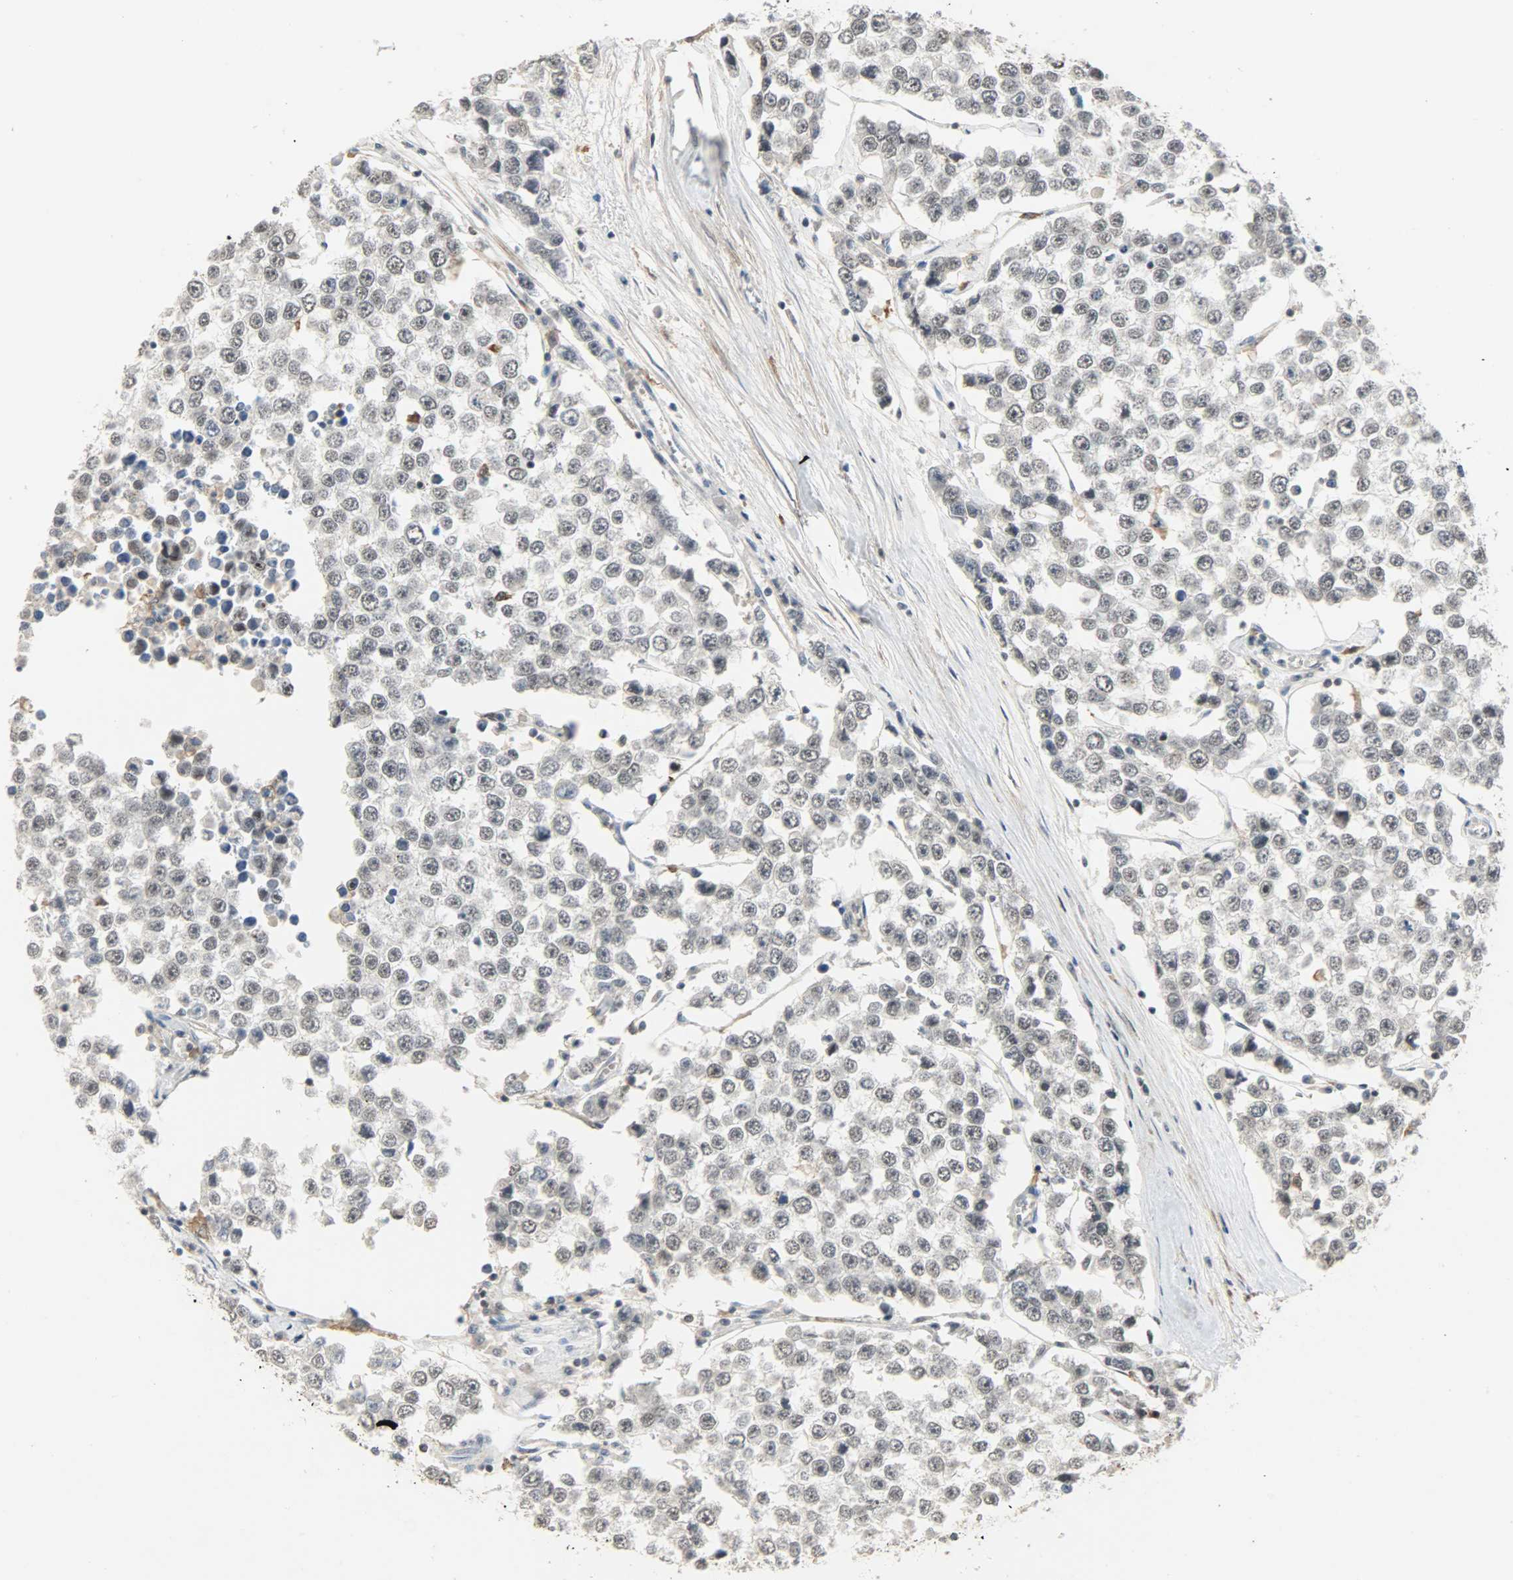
{"staining": {"intensity": "negative", "quantity": "none", "location": "none"}, "tissue": "testis cancer", "cell_type": "Tumor cells", "image_type": "cancer", "snomed": [{"axis": "morphology", "description": "Seminoma, NOS"}, {"axis": "morphology", "description": "Carcinoma, Embryonal, NOS"}, {"axis": "topography", "description": "Testis"}], "caption": "IHC histopathology image of seminoma (testis) stained for a protein (brown), which shows no positivity in tumor cells.", "gene": "SKAP2", "patient": {"sex": "male", "age": 52}}